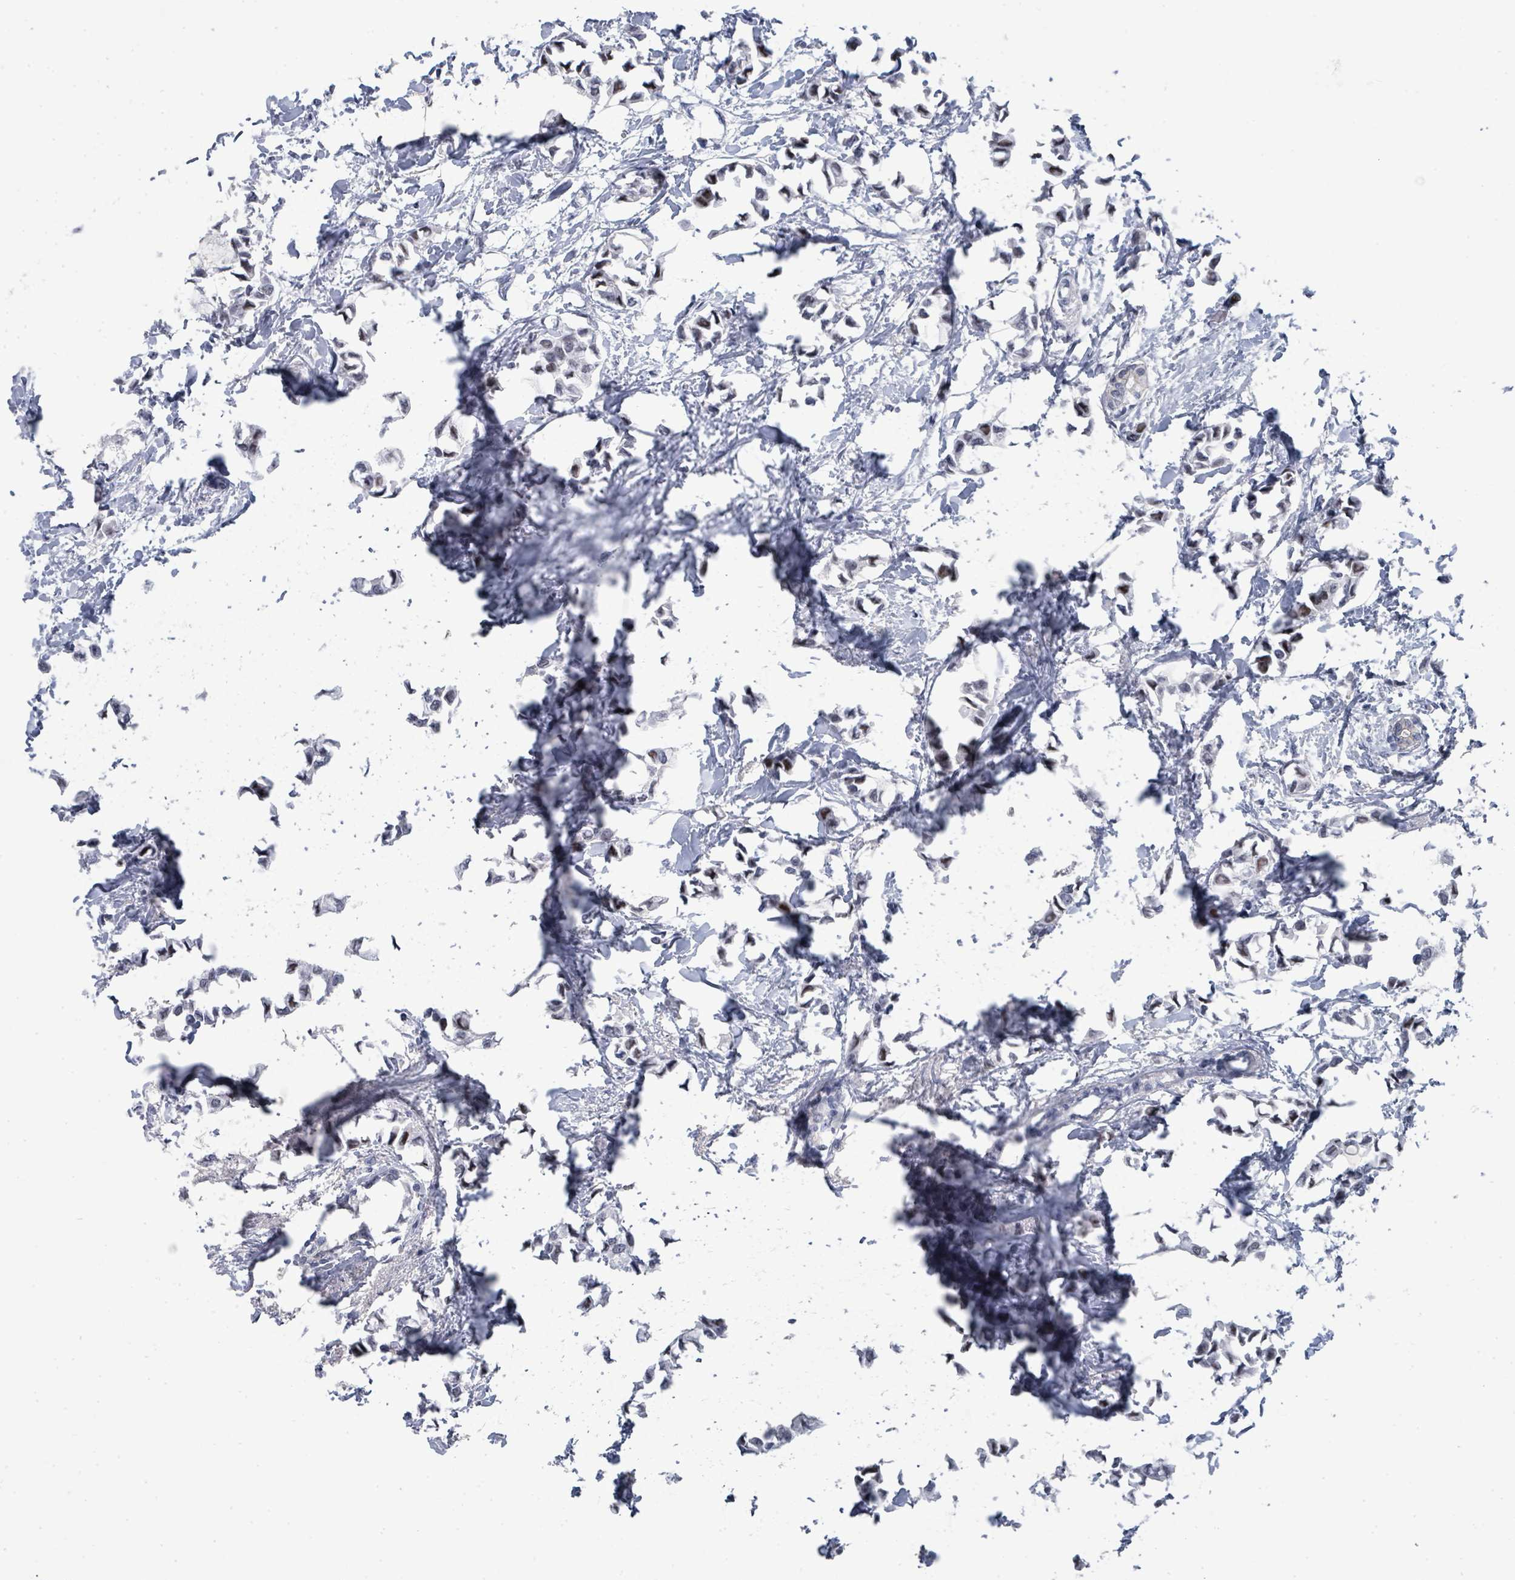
{"staining": {"intensity": "weak", "quantity": "25%-75%", "location": "nuclear"}, "tissue": "breast cancer", "cell_type": "Tumor cells", "image_type": "cancer", "snomed": [{"axis": "morphology", "description": "Duct carcinoma"}, {"axis": "topography", "description": "Breast"}], "caption": "DAB (3,3'-diaminobenzidine) immunohistochemical staining of breast invasive ductal carcinoma reveals weak nuclear protein staining in about 25%-75% of tumor cells.", "gene": "CT45A5", "patient": {"sex": "female", "age": 73}}